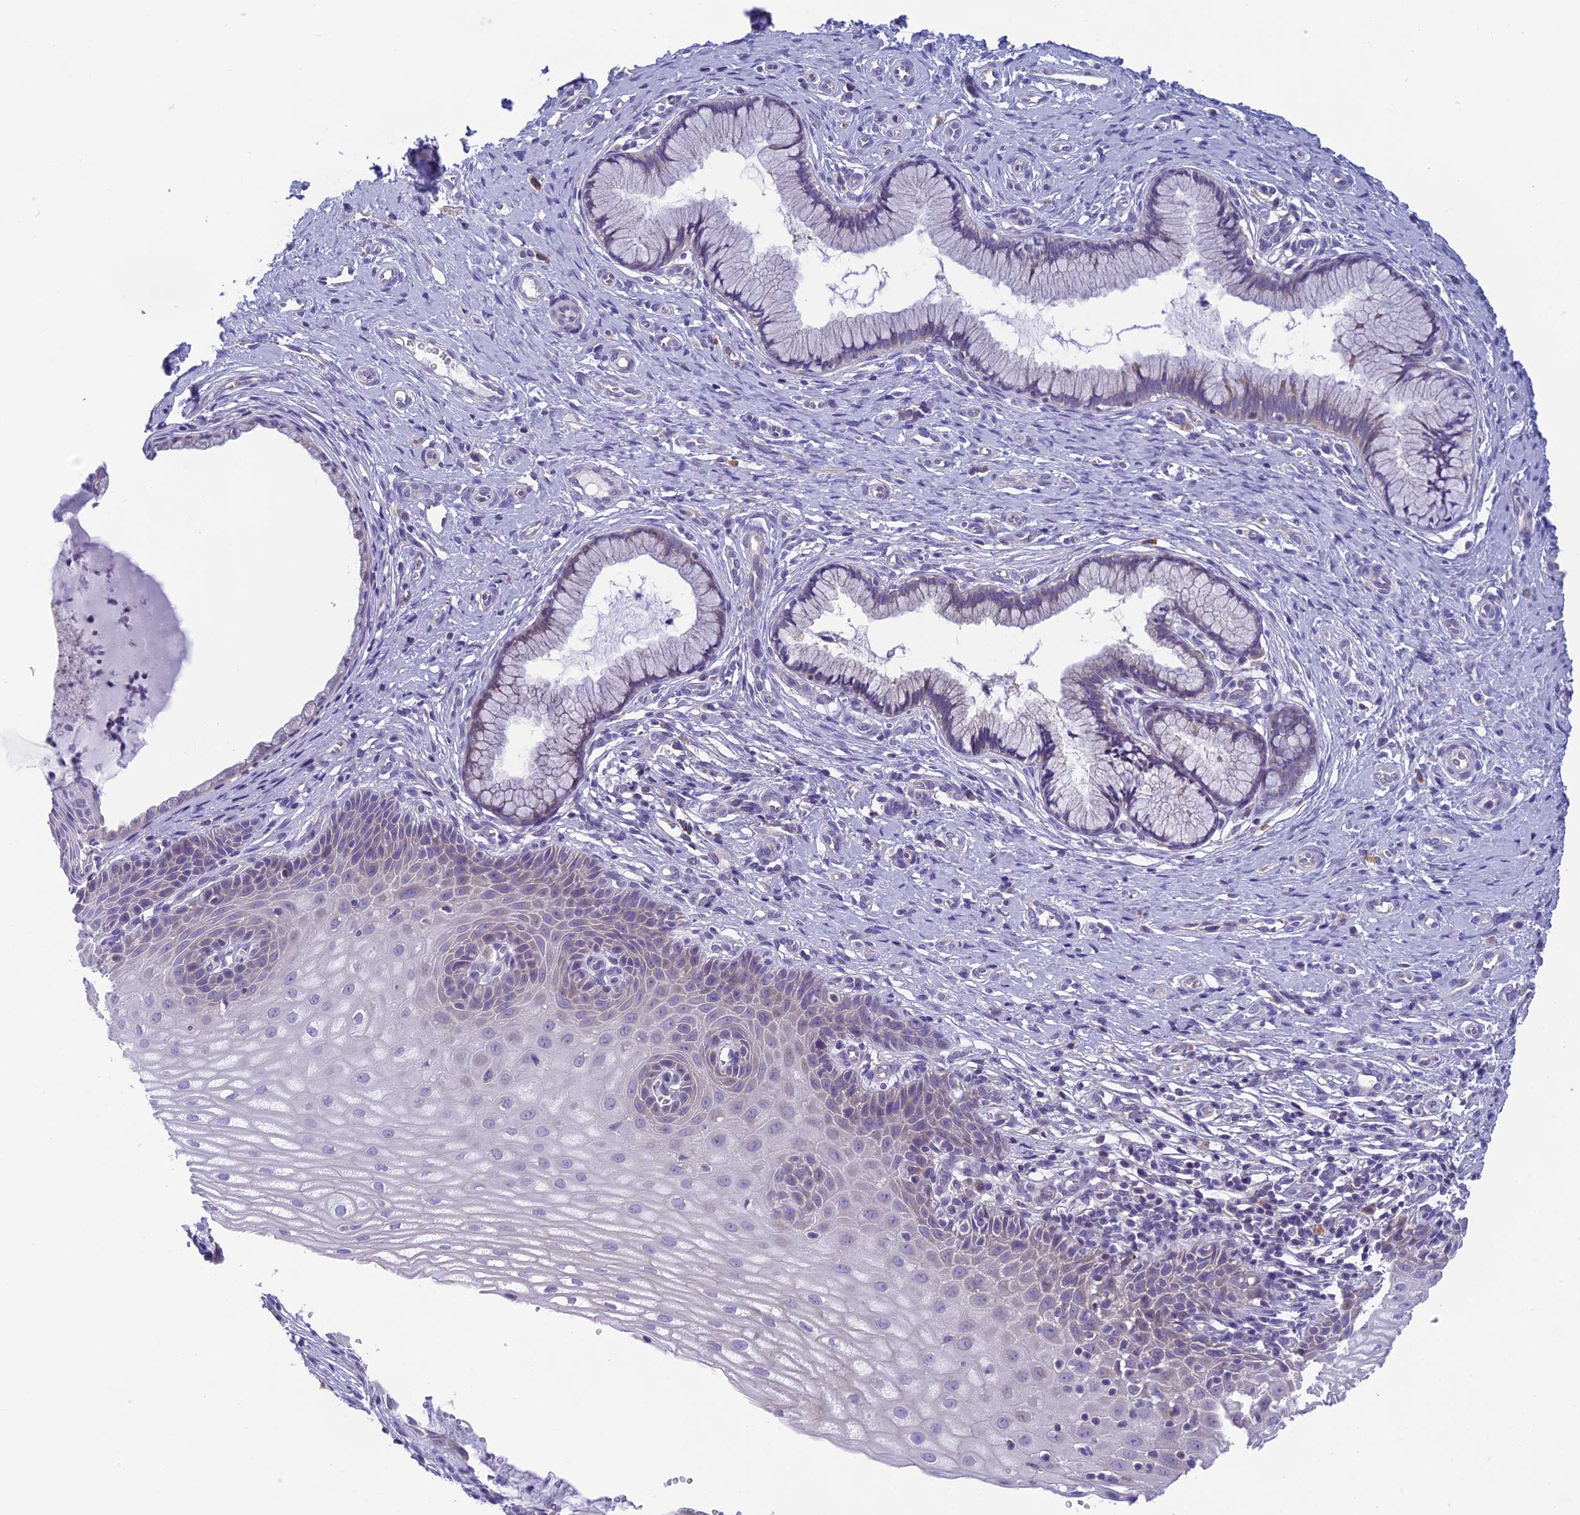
{"staining": {"intensity": "weak", "quantity": "25%-75%", "location": "cytoplasmic/membranous"}, "tissue": "cervix", "cell_type": "Glandular cells", "image_type": "normal", "snomed": [{"axis": "morphology", "description": "Normal tissue, NOS"}, {"axis": "topography", "description": "Cervix"}], "caption": "Human cervix stained with a brown dye displays weak cytoplasmic/membranous positive staining in about 25%-75% of glandular cells.", "gene": "ARHGEF37", "patient": {"sex": "female", "age": 36}}